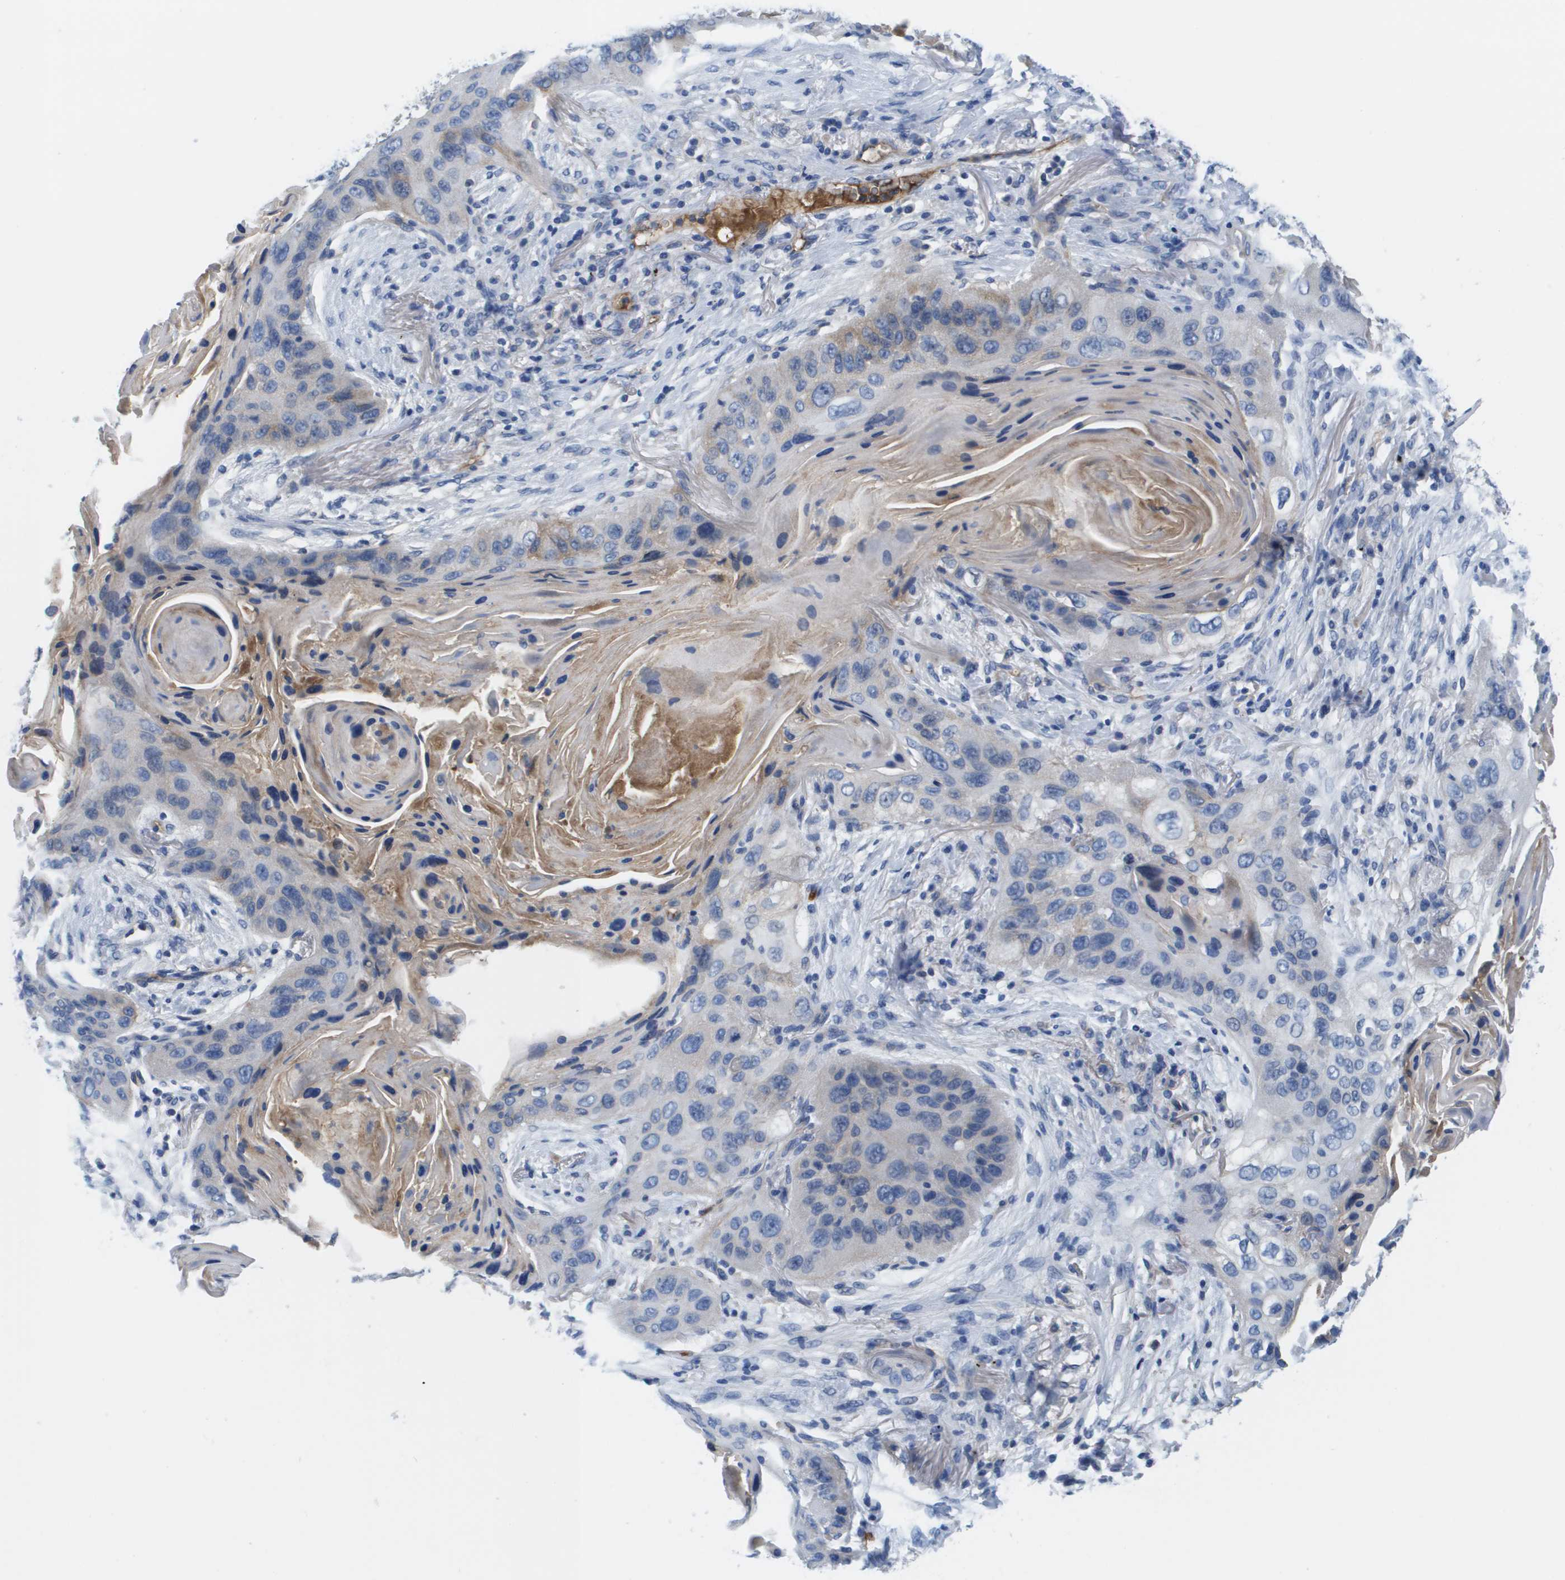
{"staining": {"intensity": "negative", "quantity": "none", "location": "none"}, "tissue": "lung cancer", "cell_type": "Tumor cells", "image_type": "cancer", "snomed": [{"axis": "morphology", "description": "Squamous cell carcinoma, NOS"}, {"axis": "topography", "description": "Lung"}], "caption": "A photomicrograph of human lung cancer is negative for staining in tumor cells.", "gene": "APOA1", "patient": {"sex": "female", "age": 63}}